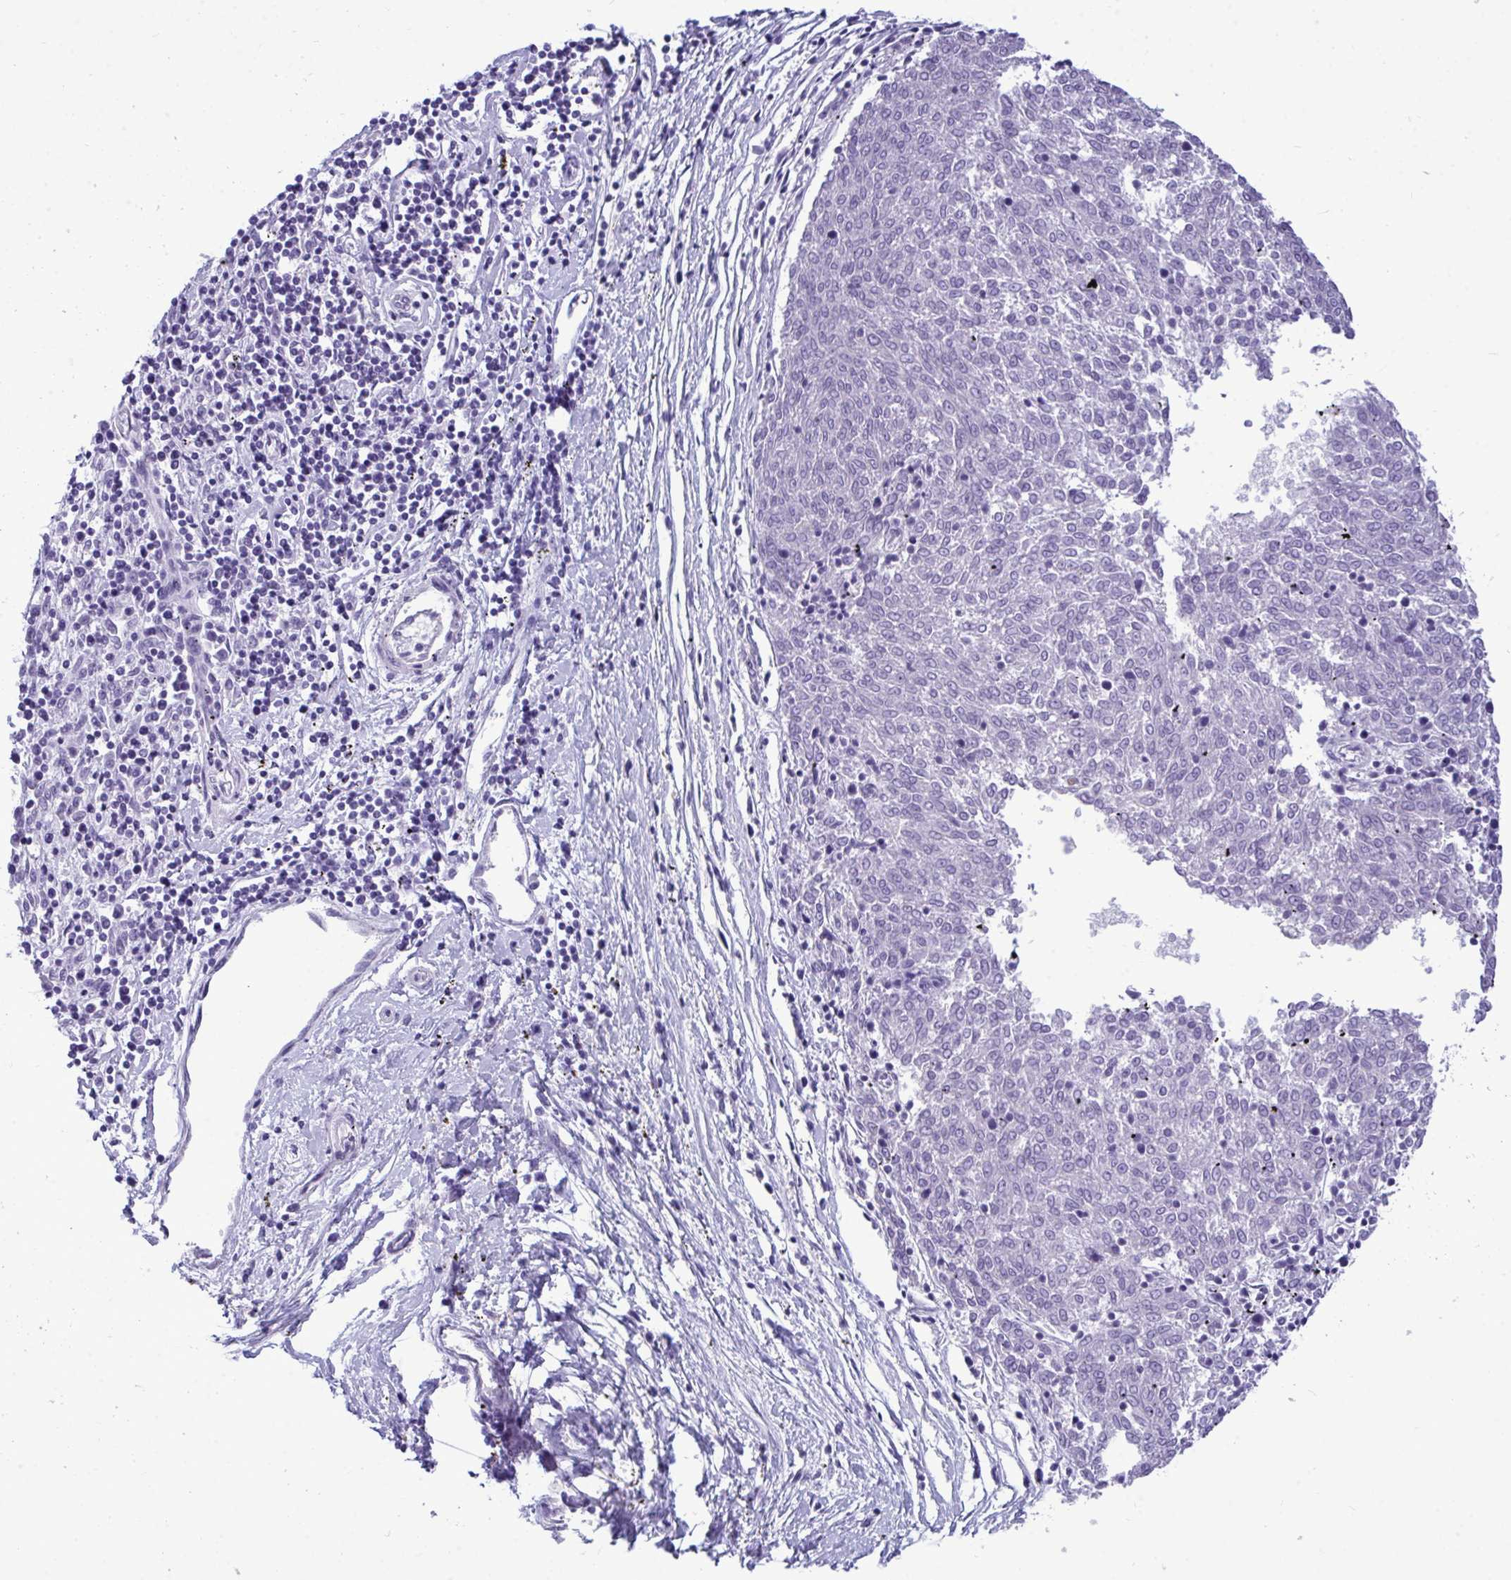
{"staining": {"intensity": "negative", "quantity": "none", "location": "none"}, "tissue": "melanoma", "cell_type": "Tumor cells", "image_type": "cancer", "snomed": [{"axis": "morphology", "description": "Malignant melanoma, NOS"}, {"axis": "topography", "description": "Skin"}], "caption": "DAB (3,3'-diaminobenzidine) immunohistochemical staining of melanoma exhibits no significant staining in tumor cells. The staining is performed using DAB brown chromogen with nuclei counter-stained in using hematoxylin.", "gene": "PRM2", "patient": {"sex": "female", "age": 72}}